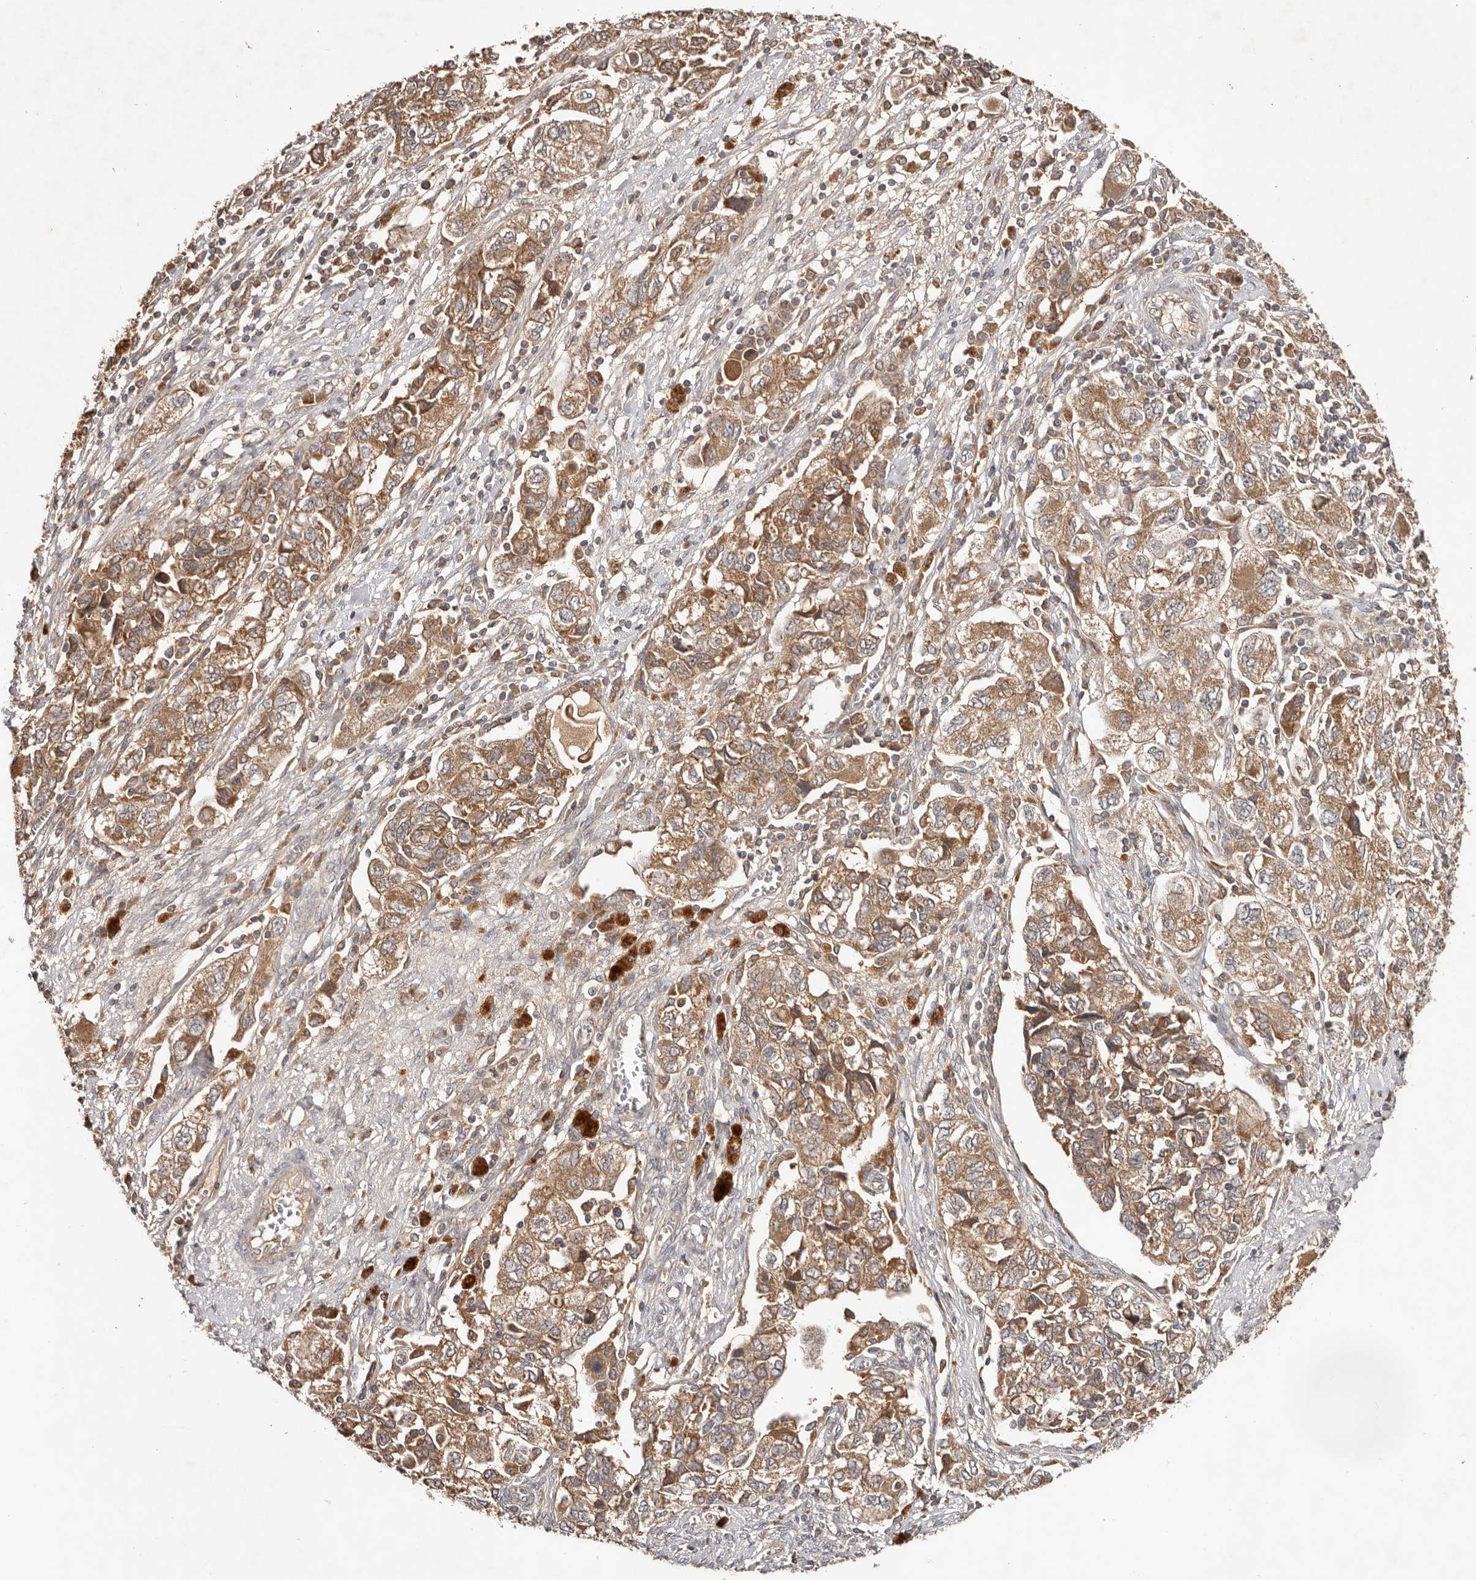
{"staining": {"intensity": "moderate", "quantity": ">75%", "location": "cytoplasmic/membranous"}, "tissue": "ovarian cancer", "cell_type": "Tumor cells", "image_type": "cancer", "snomed": [{"axis": "morphology", "description": "Carcinoma, NOS"}, {"axis": "morphology", "description": "Cystadenocarcinoma, serous, NOS"}, {"axis": "topography", "description": "Ovary"}], "caption": "Ovarian cancer (serous cystadenocarcinoma) stained with DAB immunohistochemistry (IHC) reveals medium levels of moderate cytoplasmic/membranous positivity in about >75% of tumor cells.", "gene": "PKIB", "patient": {"sex": "female", "age": 69}}